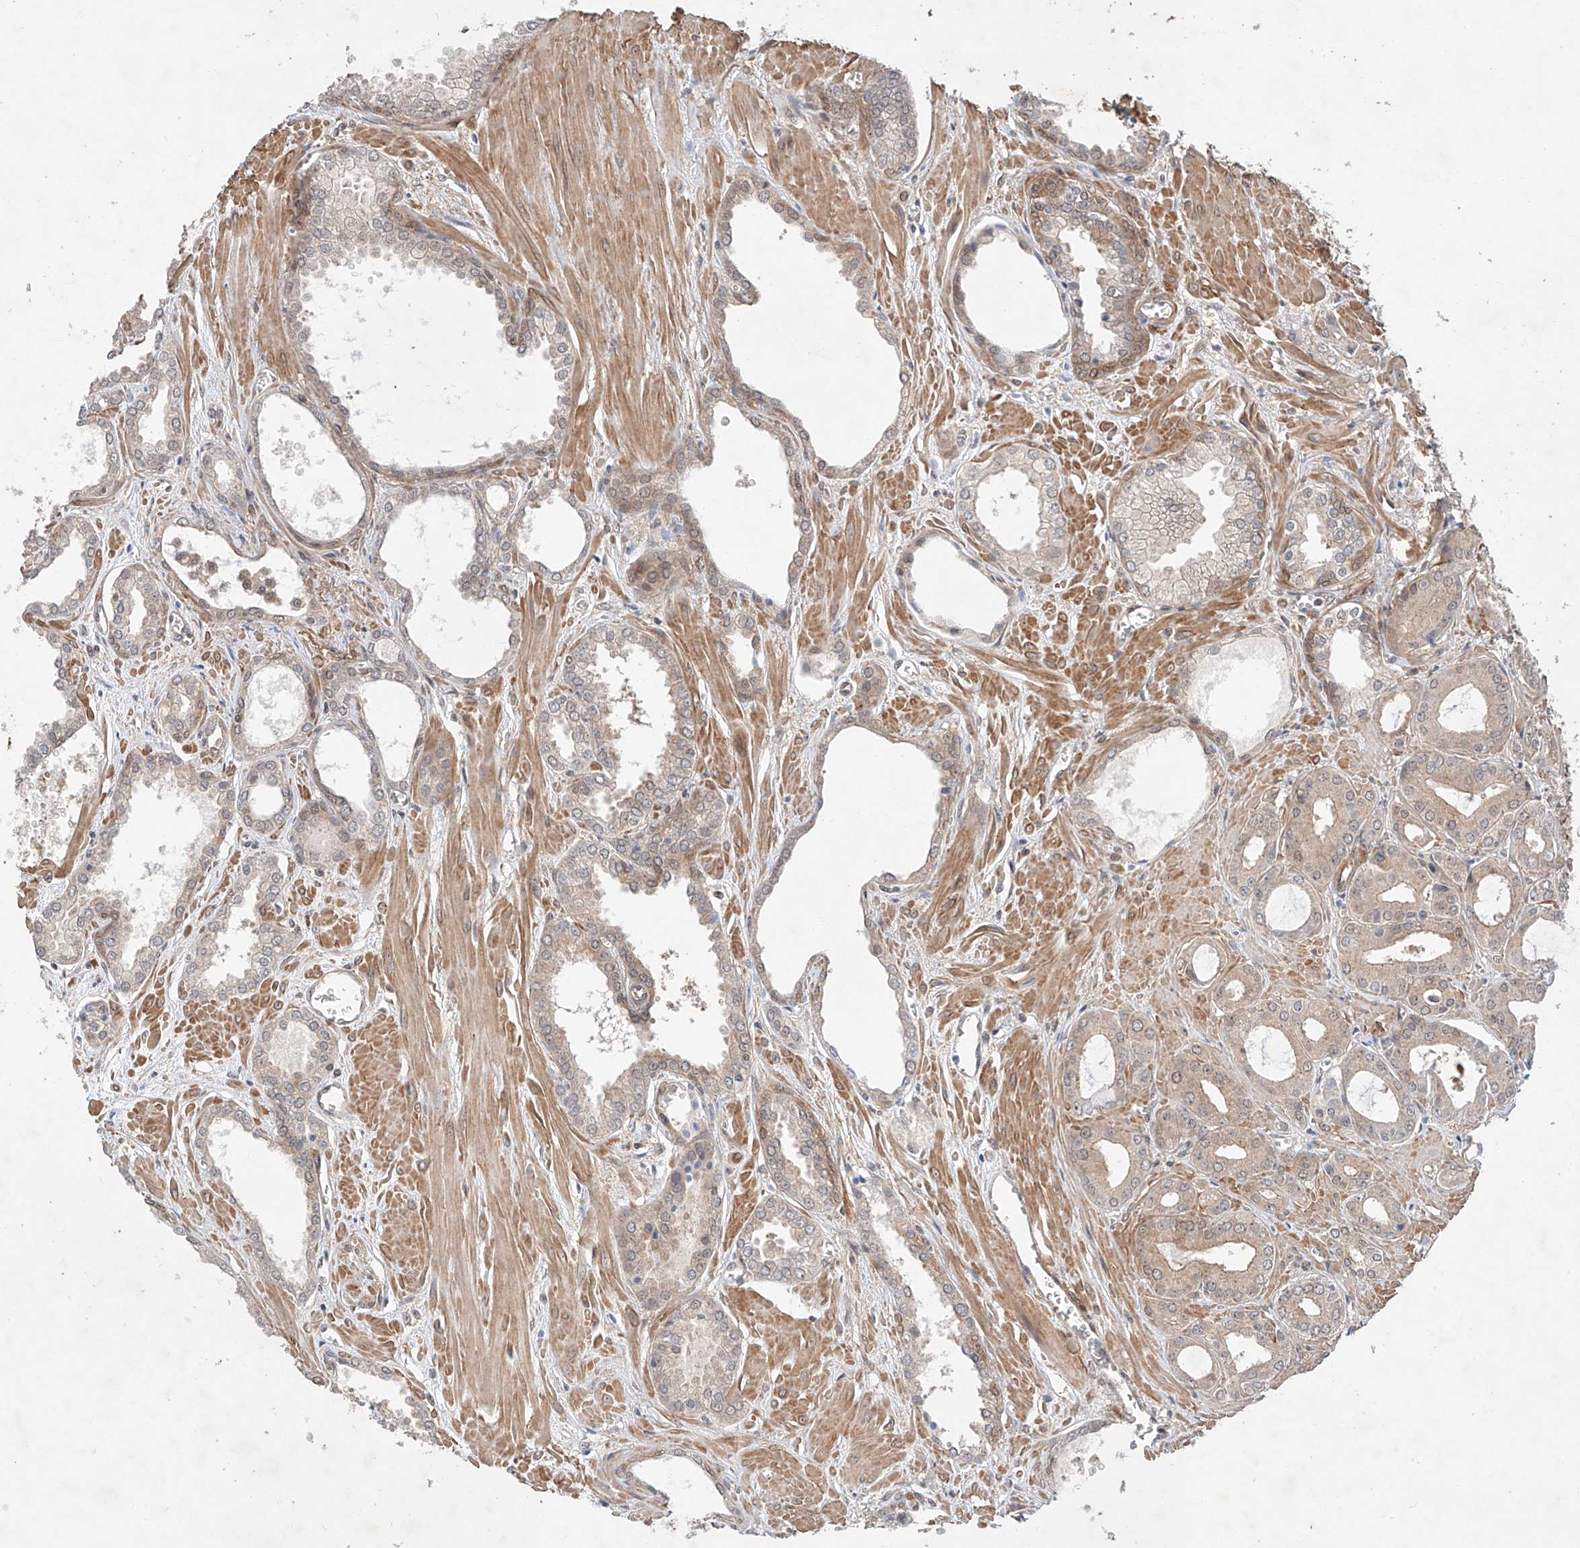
{"staining": {"intensity": "weak", "quantity": "<25%", "location": "cytoplasmic/membranous"}, "tissue": "prostate cancer", "cell_type": "Tumor cells", "image_type": "cancer", "snomed": [{"axis": "morphology", "description": "Adenocarcinoma, Low grade"}, {"axis": "topography", "description": "Prostate"}], "caption": "Immunohistochemical staining of human low-grade adenocarcinoma (prostate) demonstrates no significant positivity in tumor cells. (Immunohistochemistry, brightfield microscopy, high magnification).", "gene": "TSR2", "patient": {"sex": "male", "age": 67}}